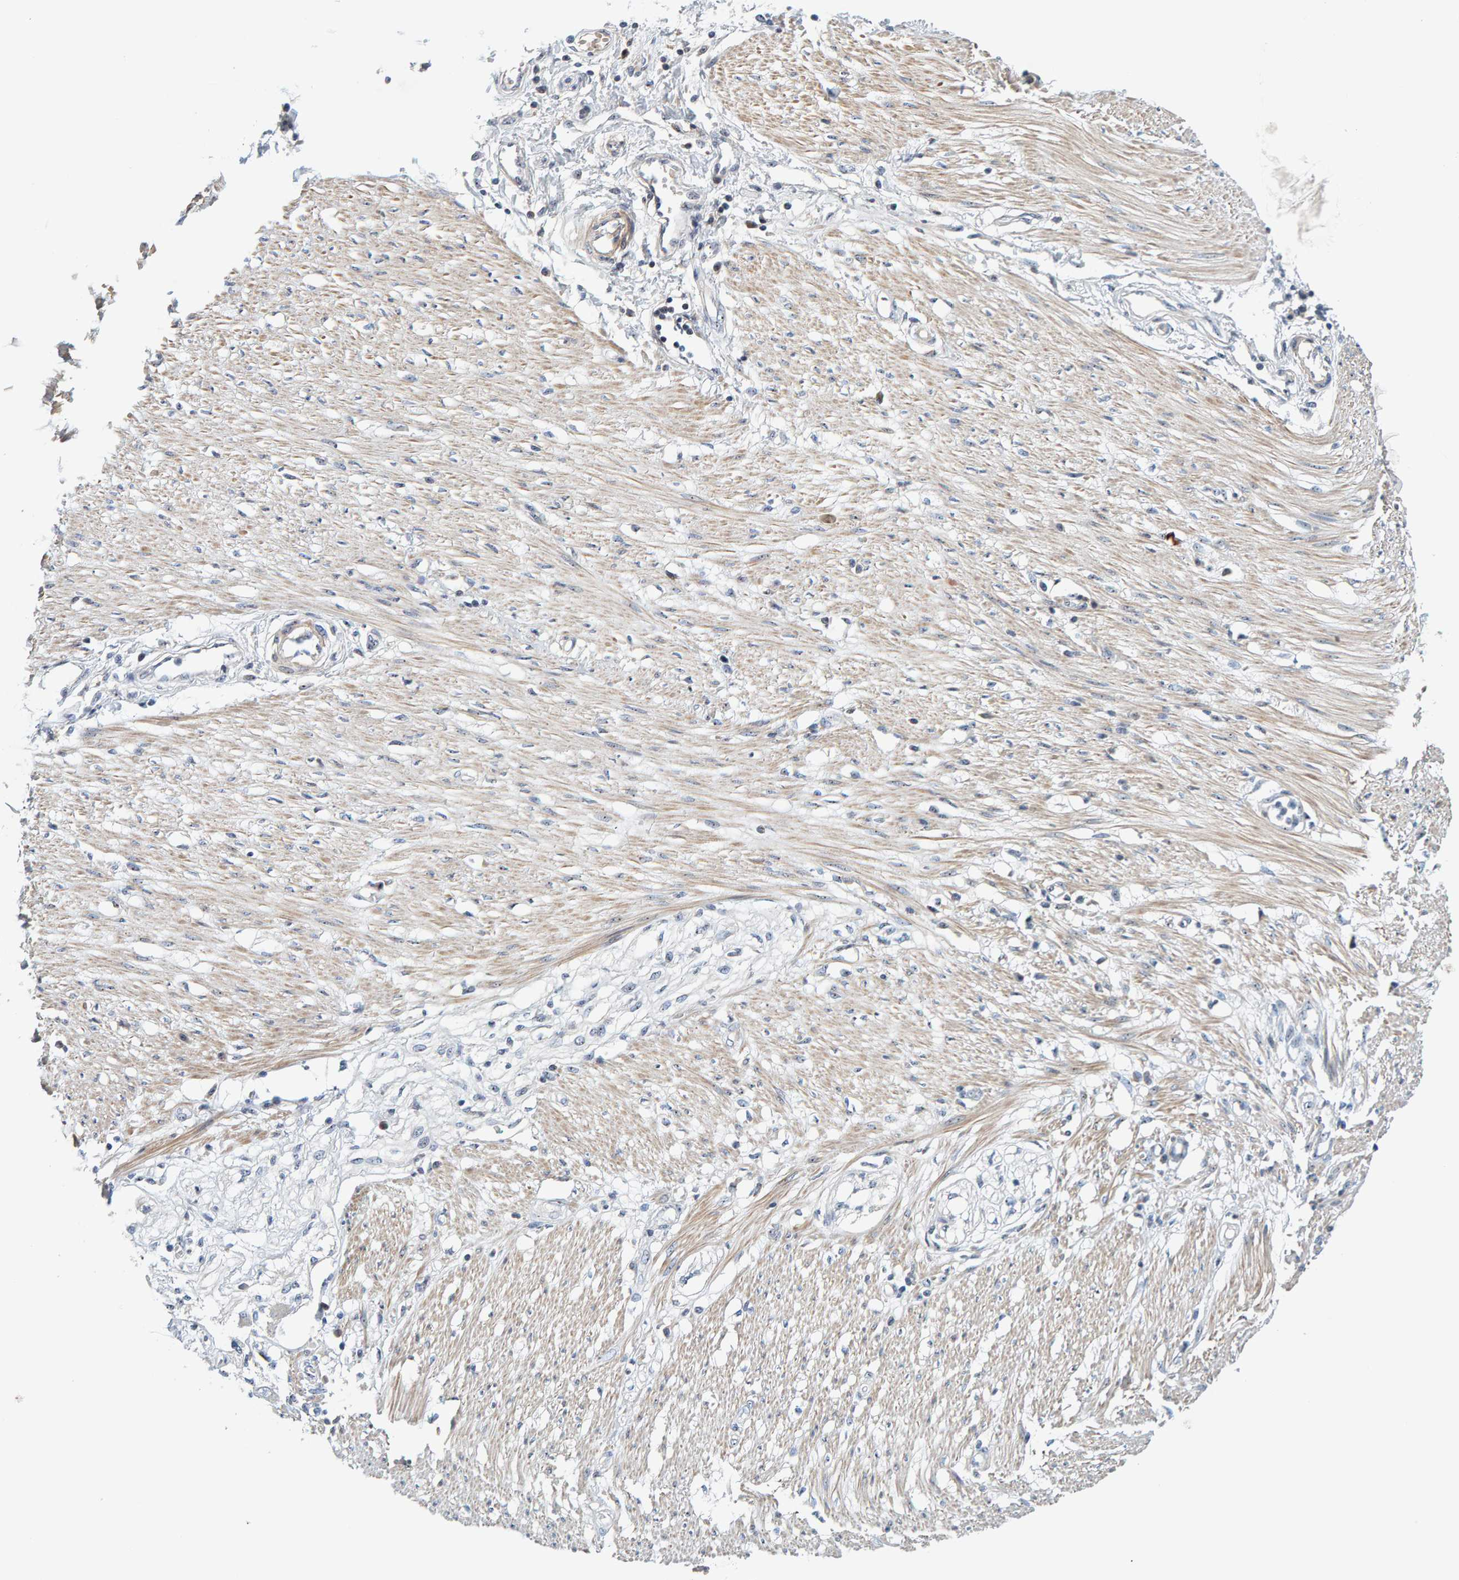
{"staining": {"intensity": "weak", "quantity": "25%-75%", "location": "nuclear"}, "tissue": "soft tissue", "cell_type": "Fibroblasts", "image_type": "normal", "snomed": [{"axis": "morphology", "description": "Normal tissue, NOS"}, {"axis": "morphology", "description": "Adenocarcinoma, NOS"}, {"axis": "topography", "description": "Colon"}, {"axis": "topography", "description": "Peripheral nerve tissue"}], "caption": "Immunohistochemical staining of normal soft tissue reveals weak nuclear protein positivity in about 25%-75% of fibroblasts. (Brightfield microscopy of DAB IHC at high magnification).", "gene": "NOL11", "patient": {"sex": "male", "age": 14}}